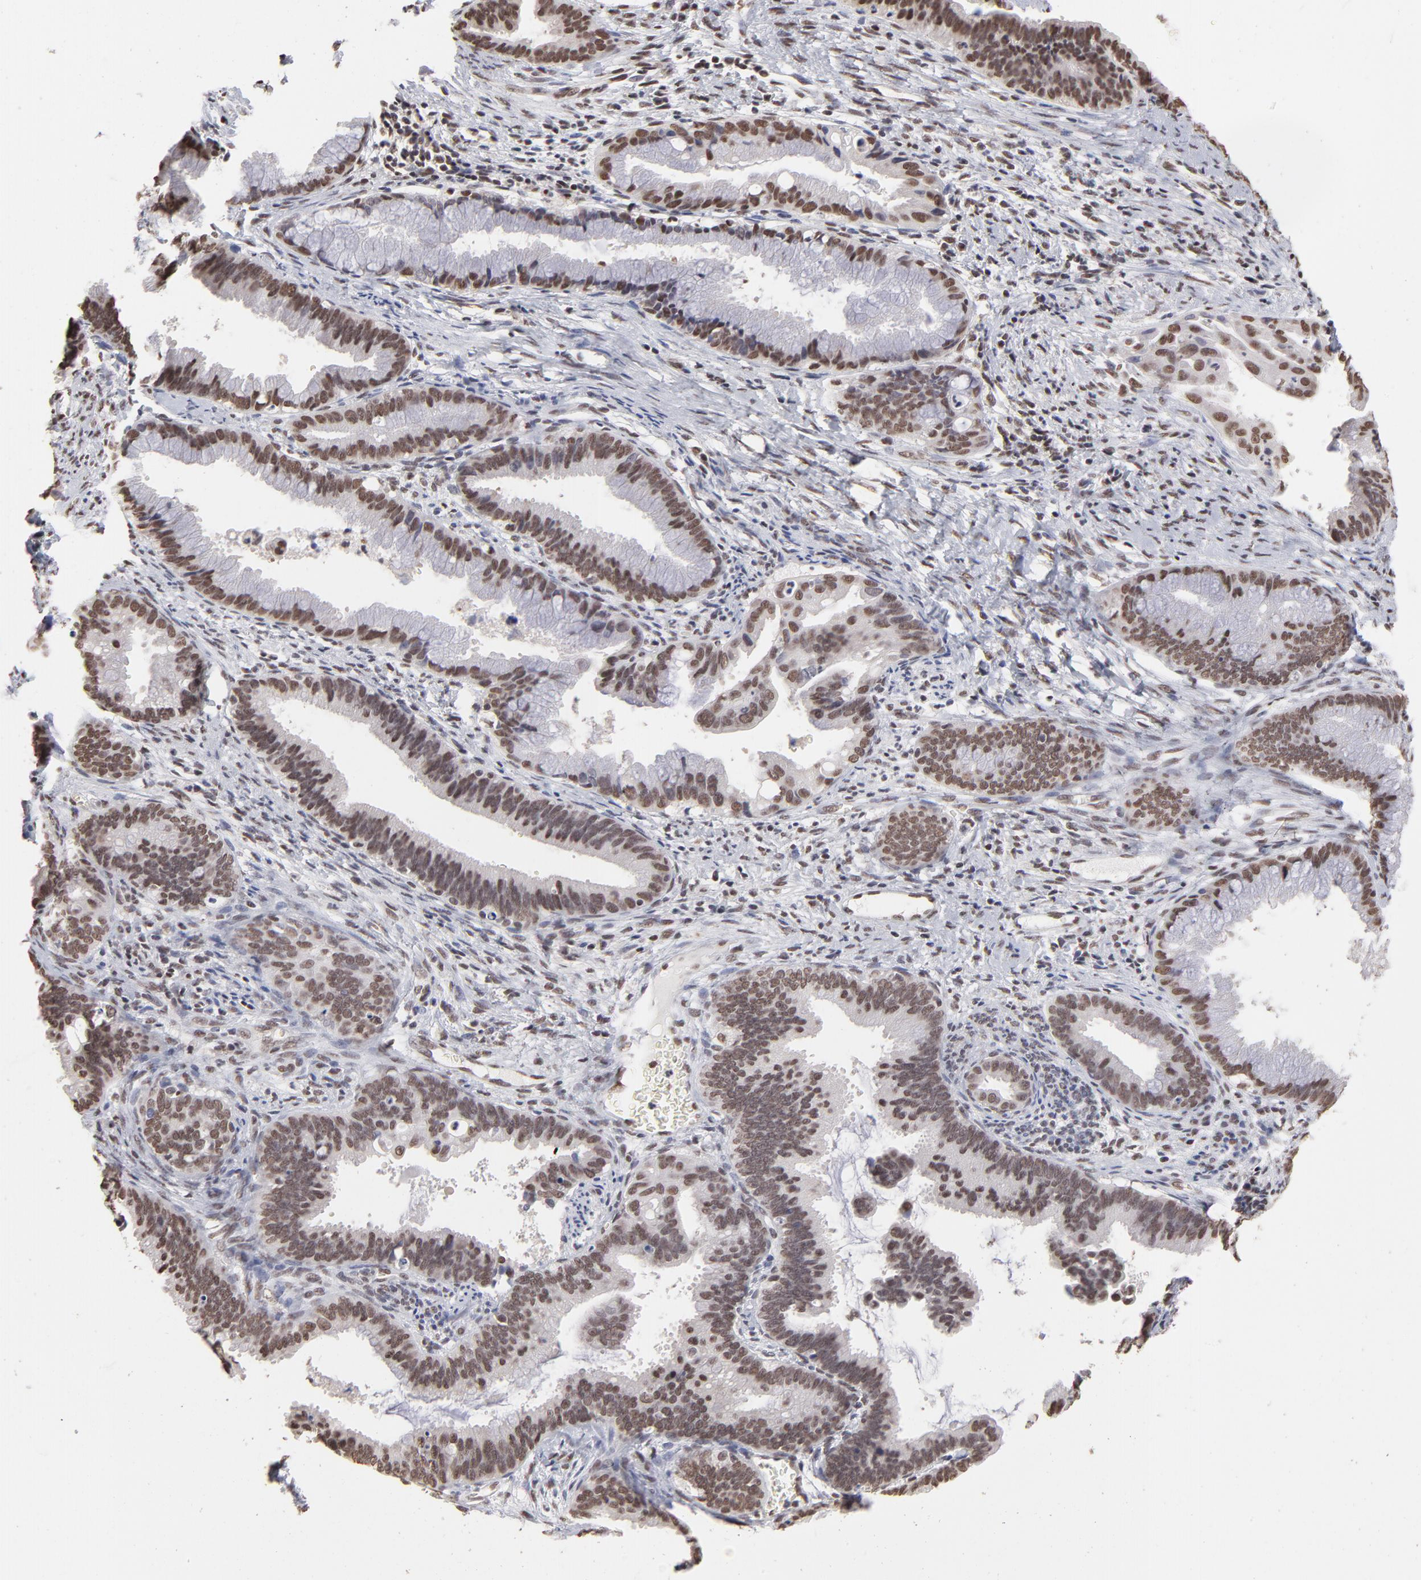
{"staining": {"intensity": "moderate", "quantity": ">75%", "location": "nuclear"}, "tissue": "cervical cancer", "cell_type": "Tumor cells", "image_type": "cancer", "snomed": [{"axis": "morphology", "description": "Adenocarcinoma, NOS"}, {"axis": "topography", "description": "Cervix"}], "caption": "Moderate nuclear protein positivity is identified in approximately >75% of tumor cells in adenocarcinoma (cervical).", "gene": "ZNF3", "patient": {"sex": "female", "age": 47}}